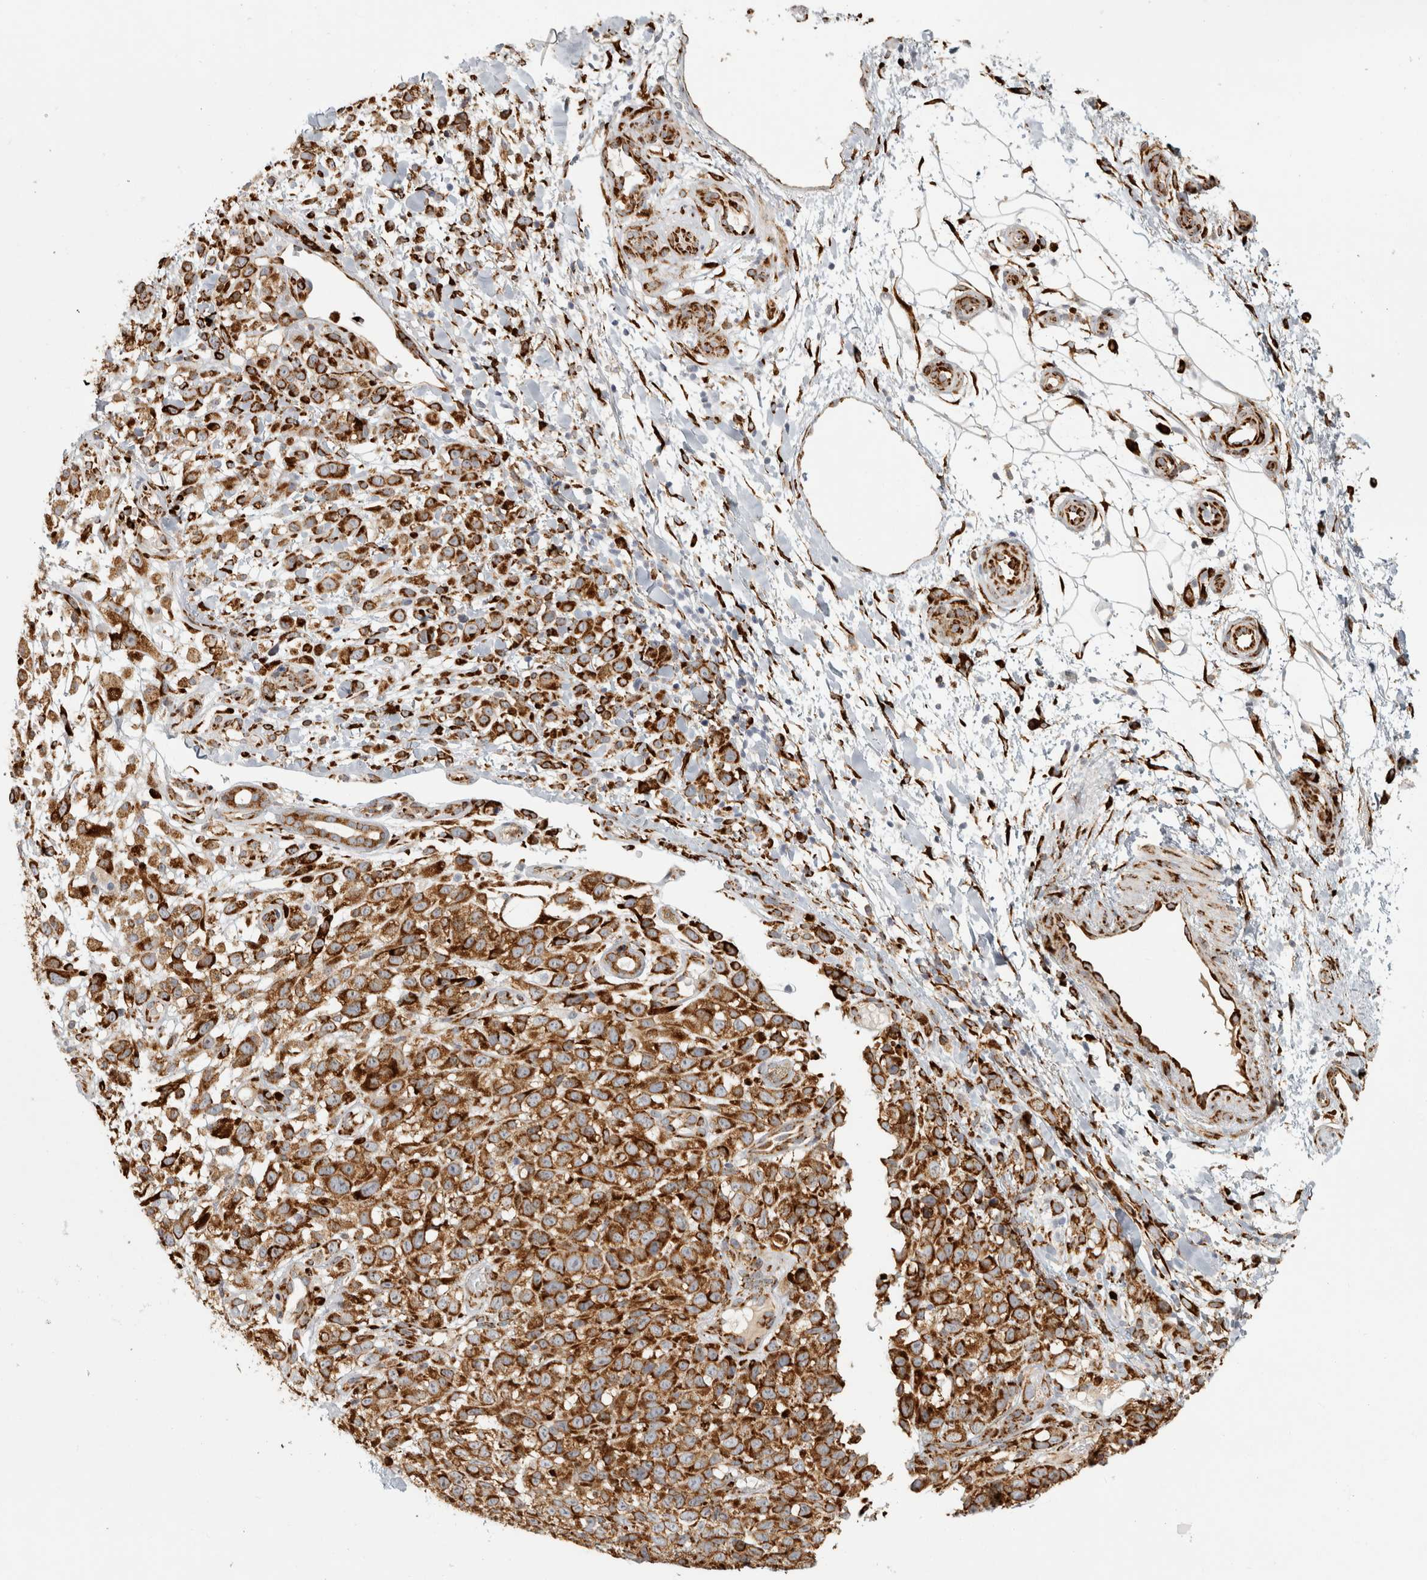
{"staining": {"intensity": "strong", "quantity": ">75%", "location": "cytoplasmic/membranous"}, "tissue": "melanoma", "cell_type": "Tumor cells", "image_type": "cancer", "snomed": [{"axis": "morphology", "description": "Malignant melanoma, Metastatic site"}, {"axis": "topography", "description": "Skin"}], "caption": "The immunohistochemical stain shows strong cytoplasmic/membranous staining in tumor cells of malignant melanoma (metastatic site) tissue.", "gene": "OSTN", "patient": {"sex": "female", "age": 72}}